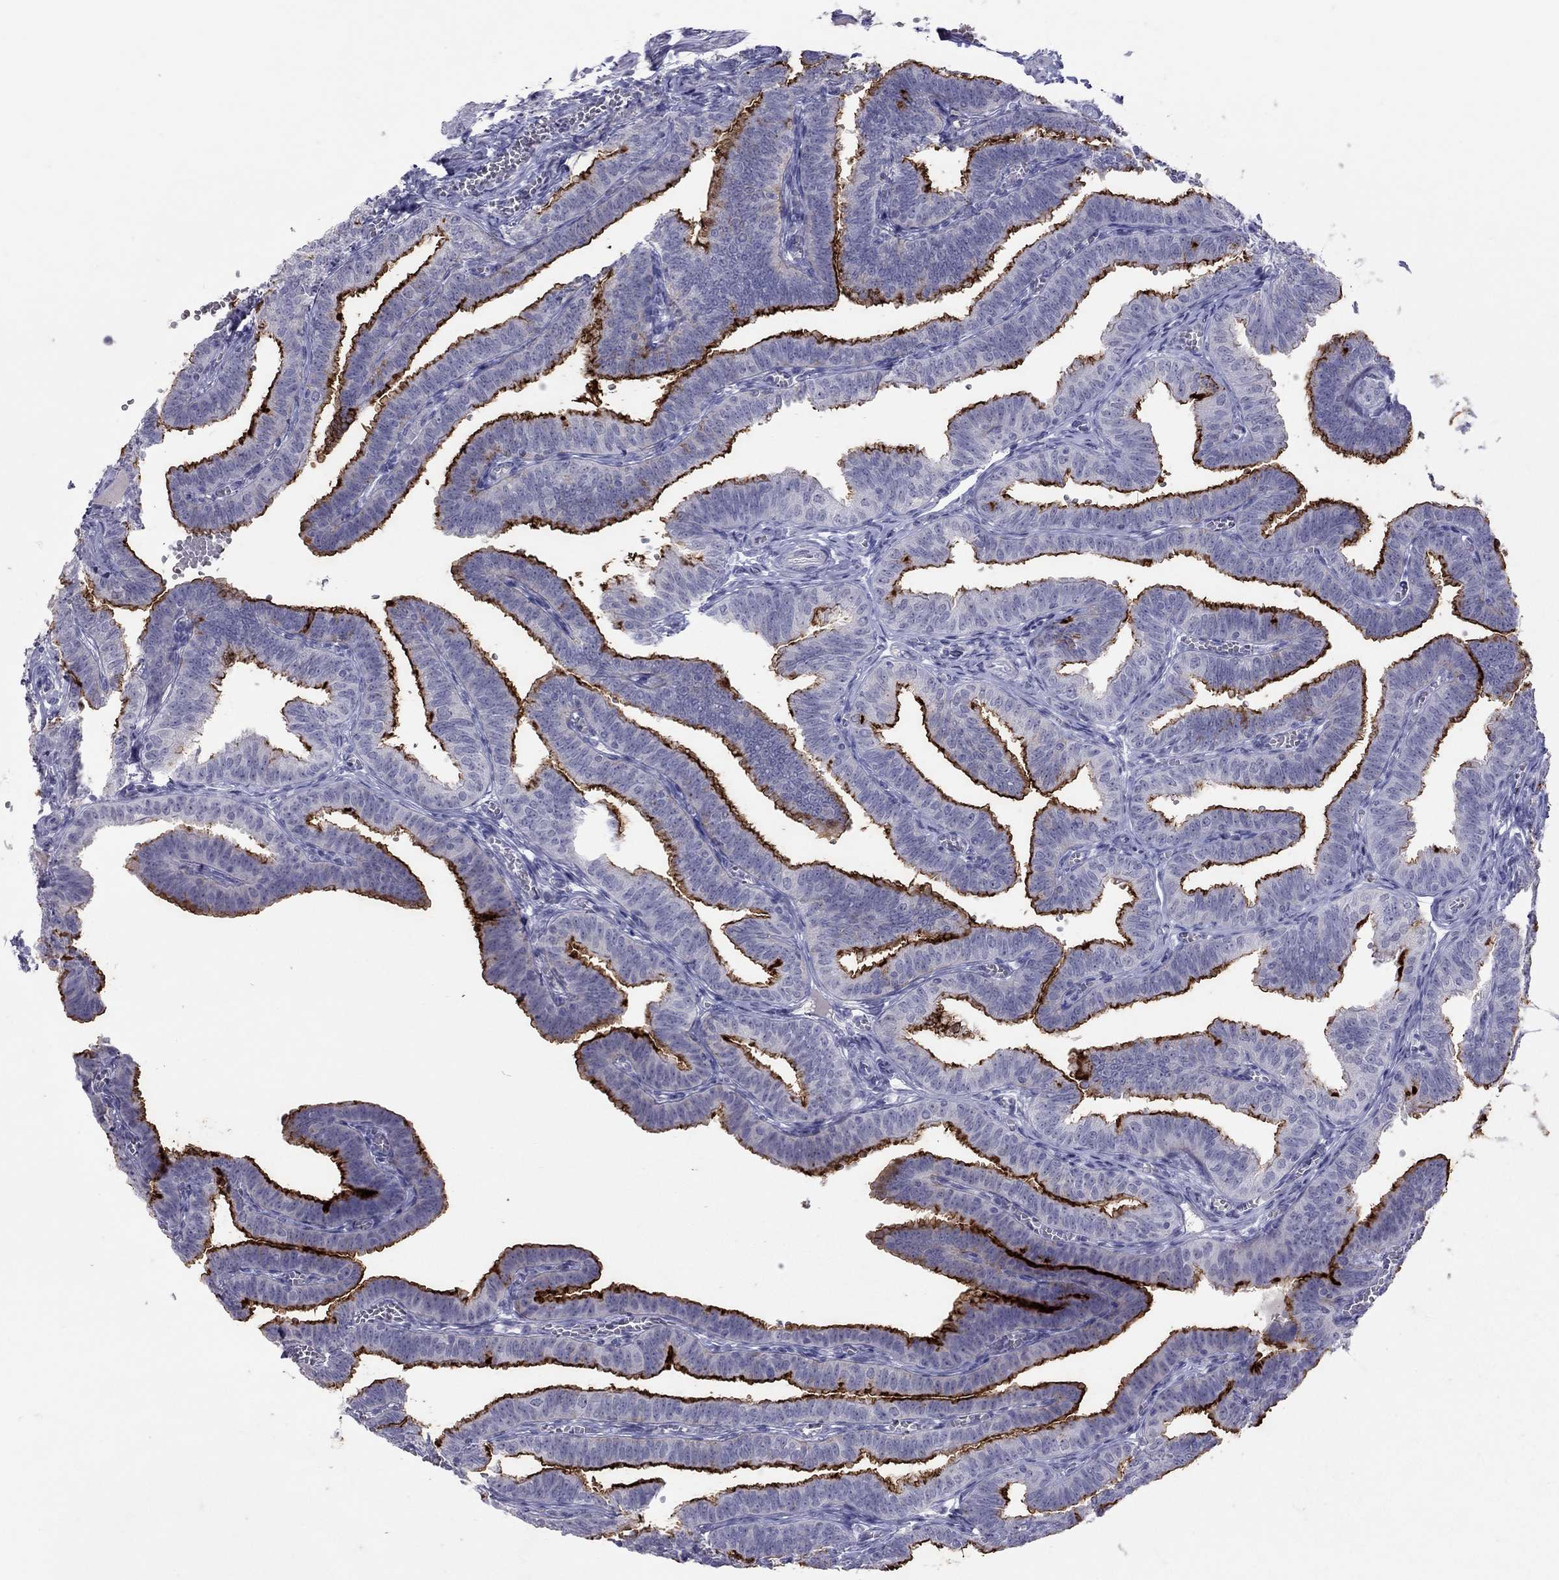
{"staining": {"intensity": "strong", "quantity": "25%-75%", "location": "cytoplasmic/membranous"}, "tissue": "fallopian tube", "cell_type": "Glandular cells", "image_type": "normal", "snomed": [{"axis": "morphology", "description": "Normal tissue, NOS"}, {"axis": "topography", "description": "Fallopian tube"}], "caption": "Glandular cells show high levels of strong cytoplasmic/membranous expression in approximately 25%-75% of cells in benign fallopian tube.", "gene": "MUC16", "patient": {"sex": "female", "age": 25}}